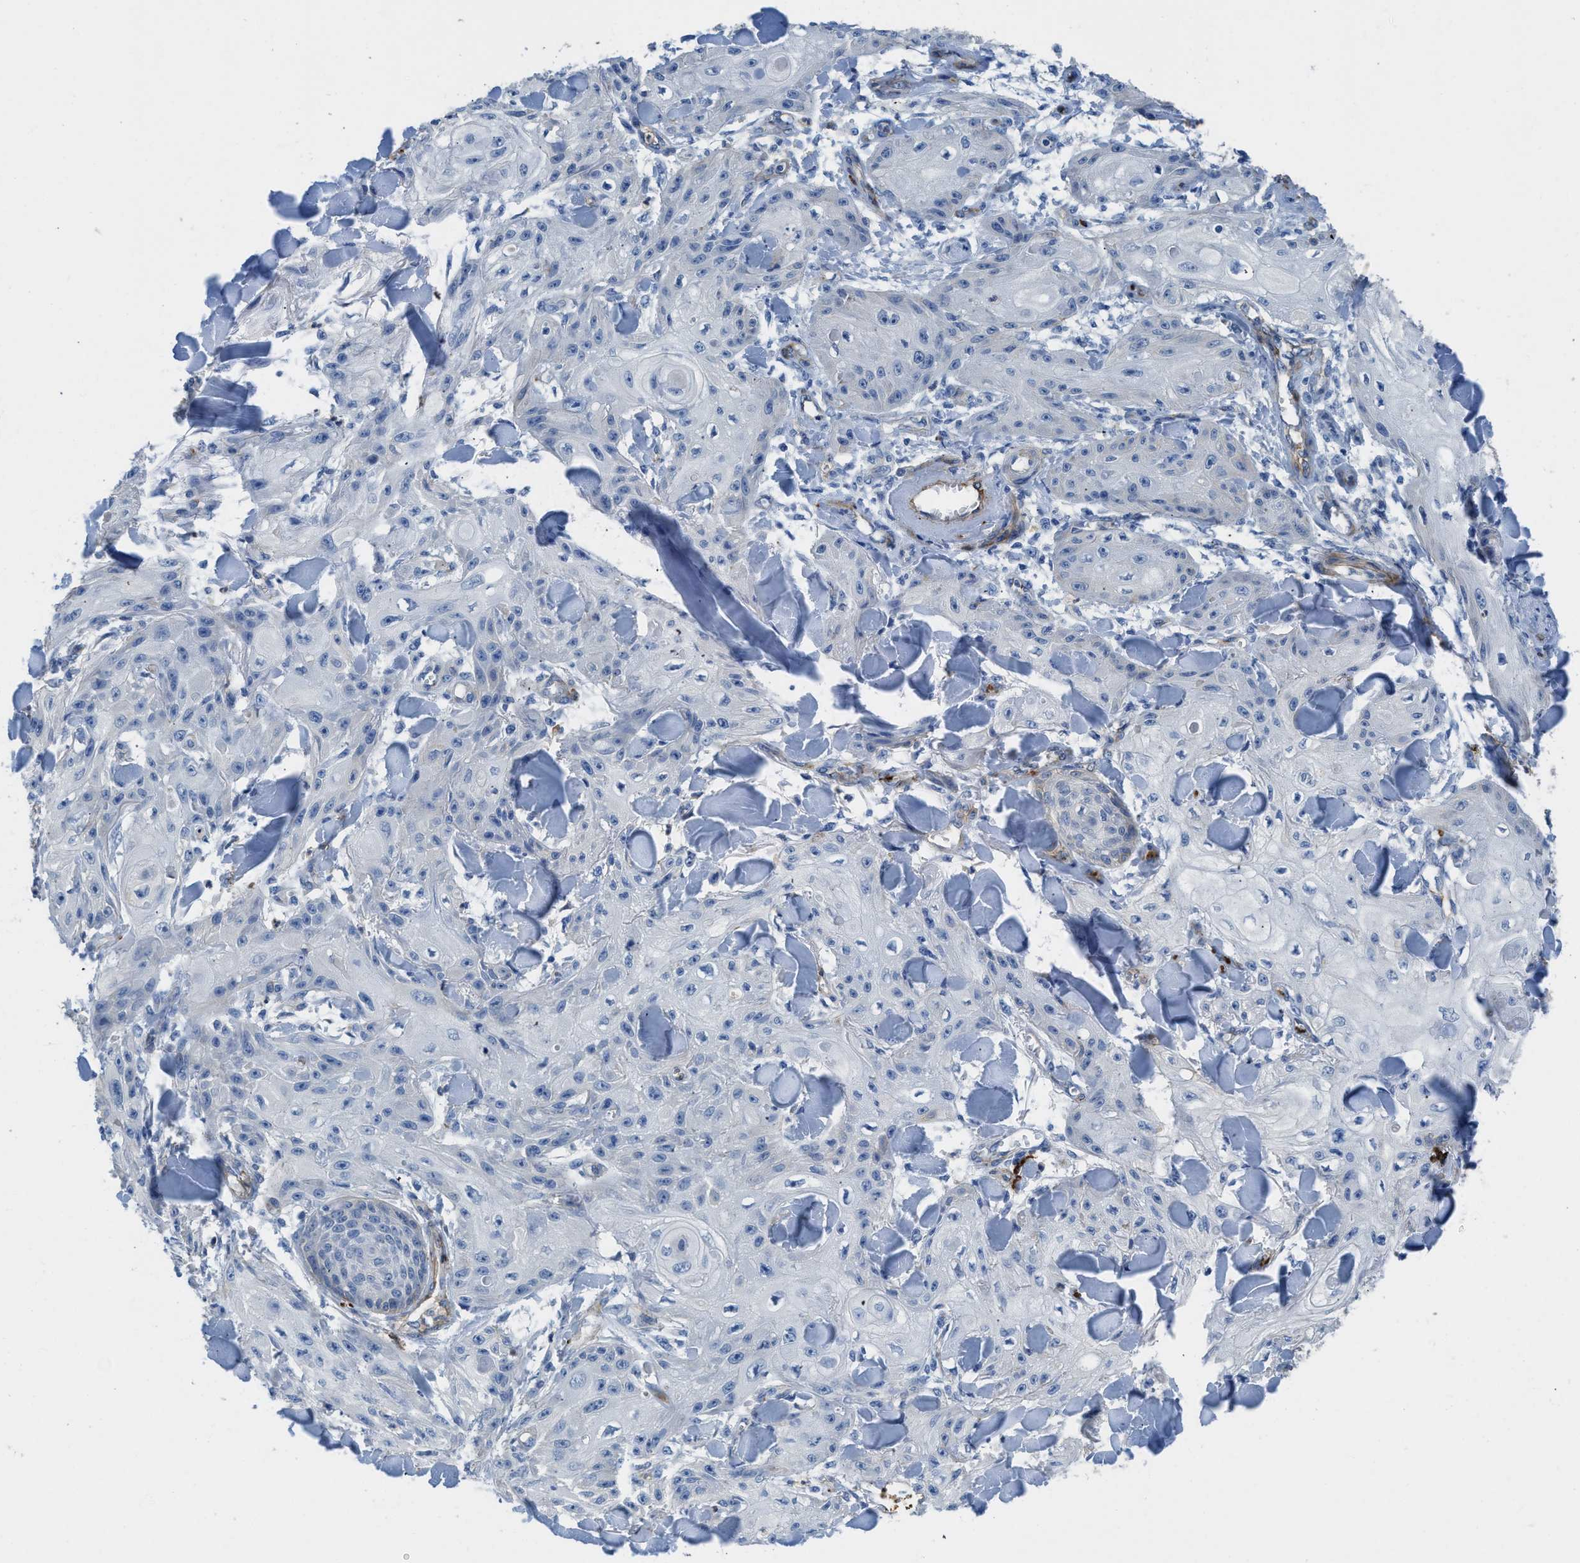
{"staining": {"intensity": "negative", "quantity": "none", "location": "none"}, "tissue": "skin cancer", "cell_type": "Tumor cells", "image_type": "cancer", "snomed": [{"axis": "morphology", "description": "Squamous cell carcinoma, NOS"}, {"axis": "topography", "description": "Skin"}], "caption": "A high-resolution photomicrograph shows immunohistochemistry (IHC) staining of squamous cell carcinoma (skin), which reveals no significant expression in tumor cells.", "gene": "SPEG", "patient": {"sex": "male", "age": 74}}